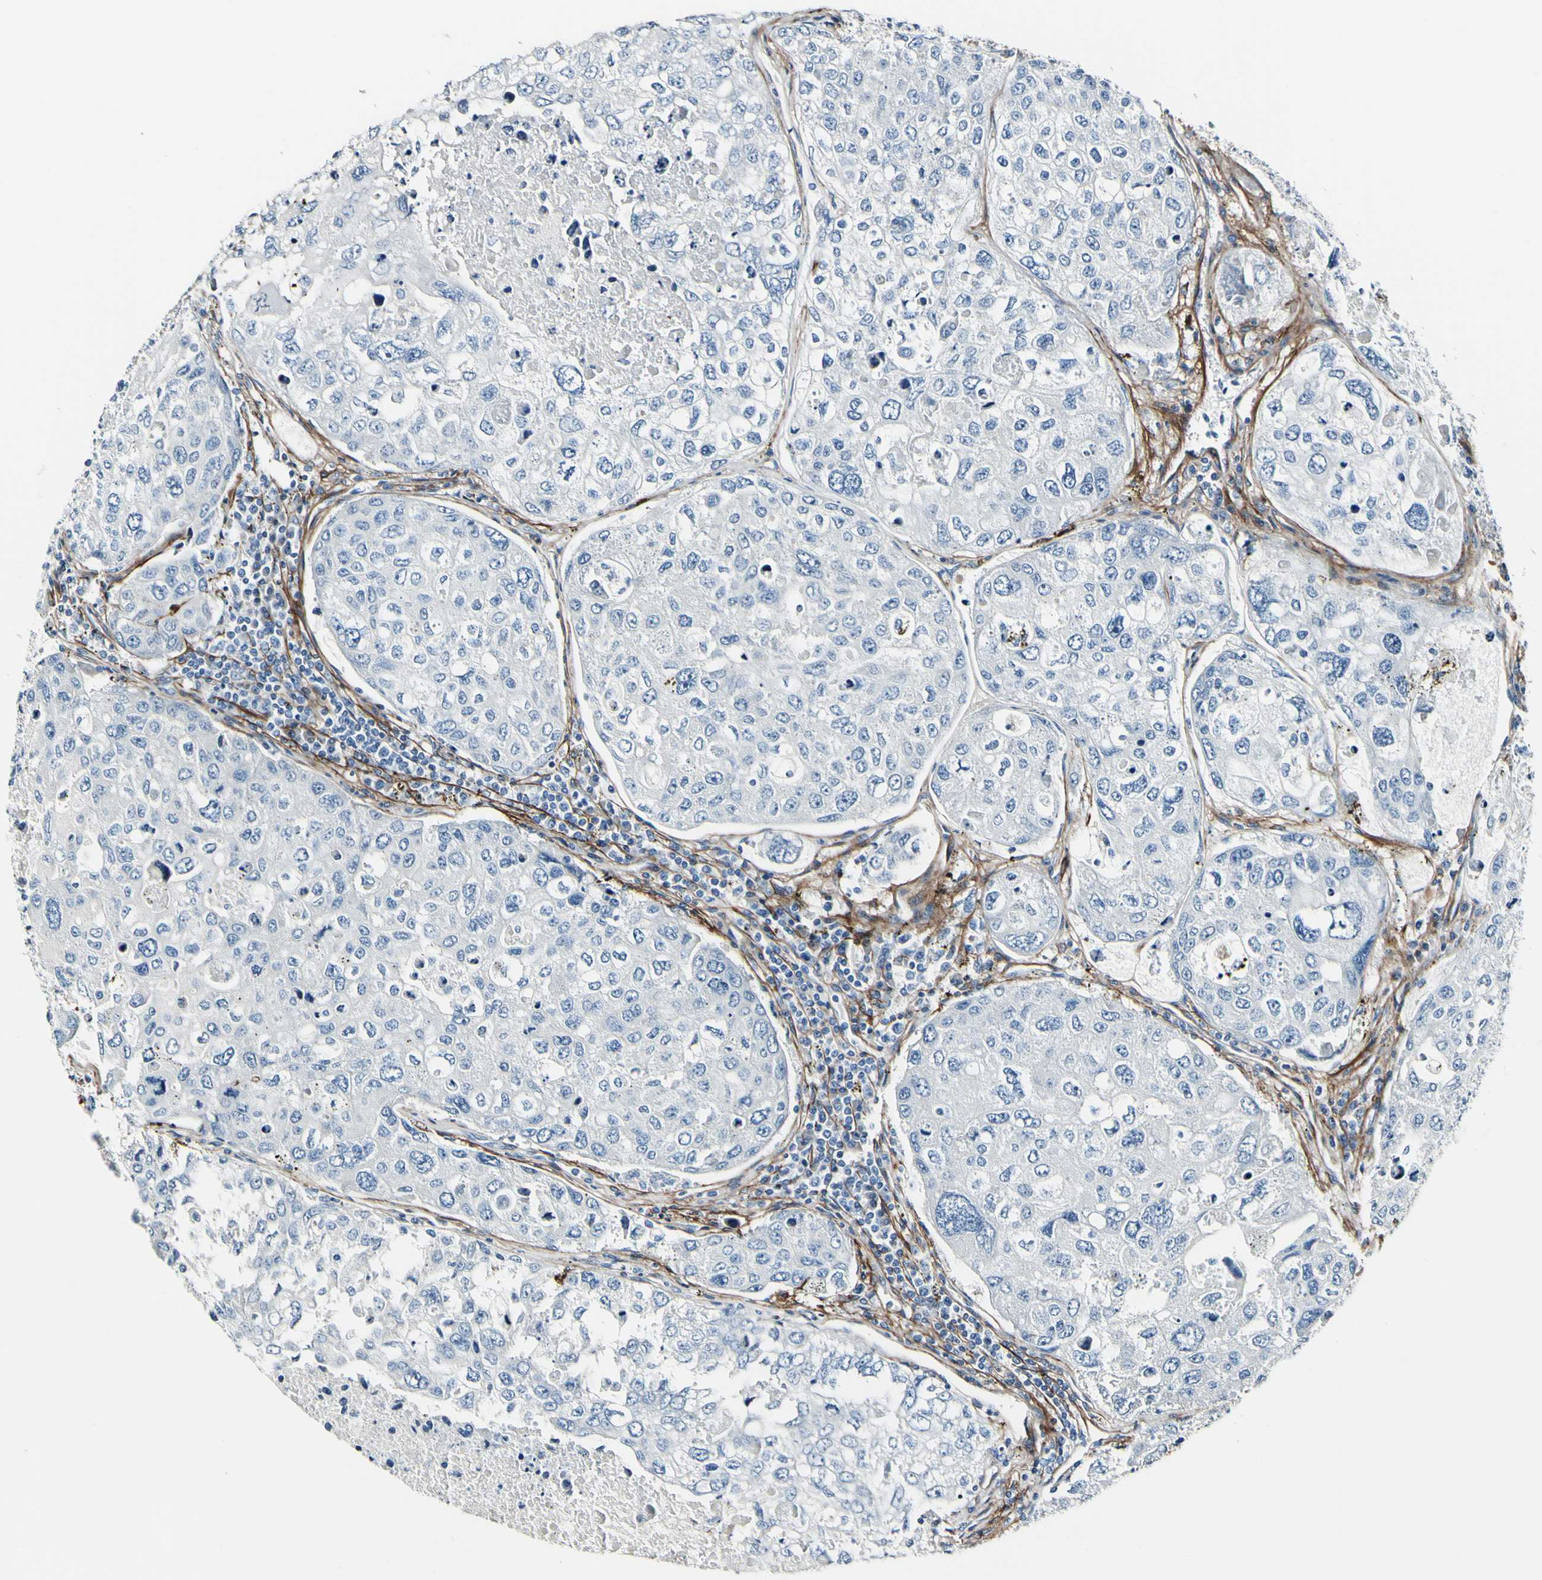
{"staining": {"intensity": "negative", "quantity": "none", "location": "none"}, "tissue": "urothelial cancer", "cell_type": "Tumor cells", "image_type": "cancer", "snomed": [{"axis": "morphology", "description": "Urothelial carcinoma, High grade"}, {"axis": "topography", "description": "Lymph node"}, {"axis": "topography", "description": "Urinary bladder"}], "caption": "Tumor cells show no significant positivity in urothelial cancer.", "gene": "COL6A3", "patient": {"sex": "male", "age": 51}}